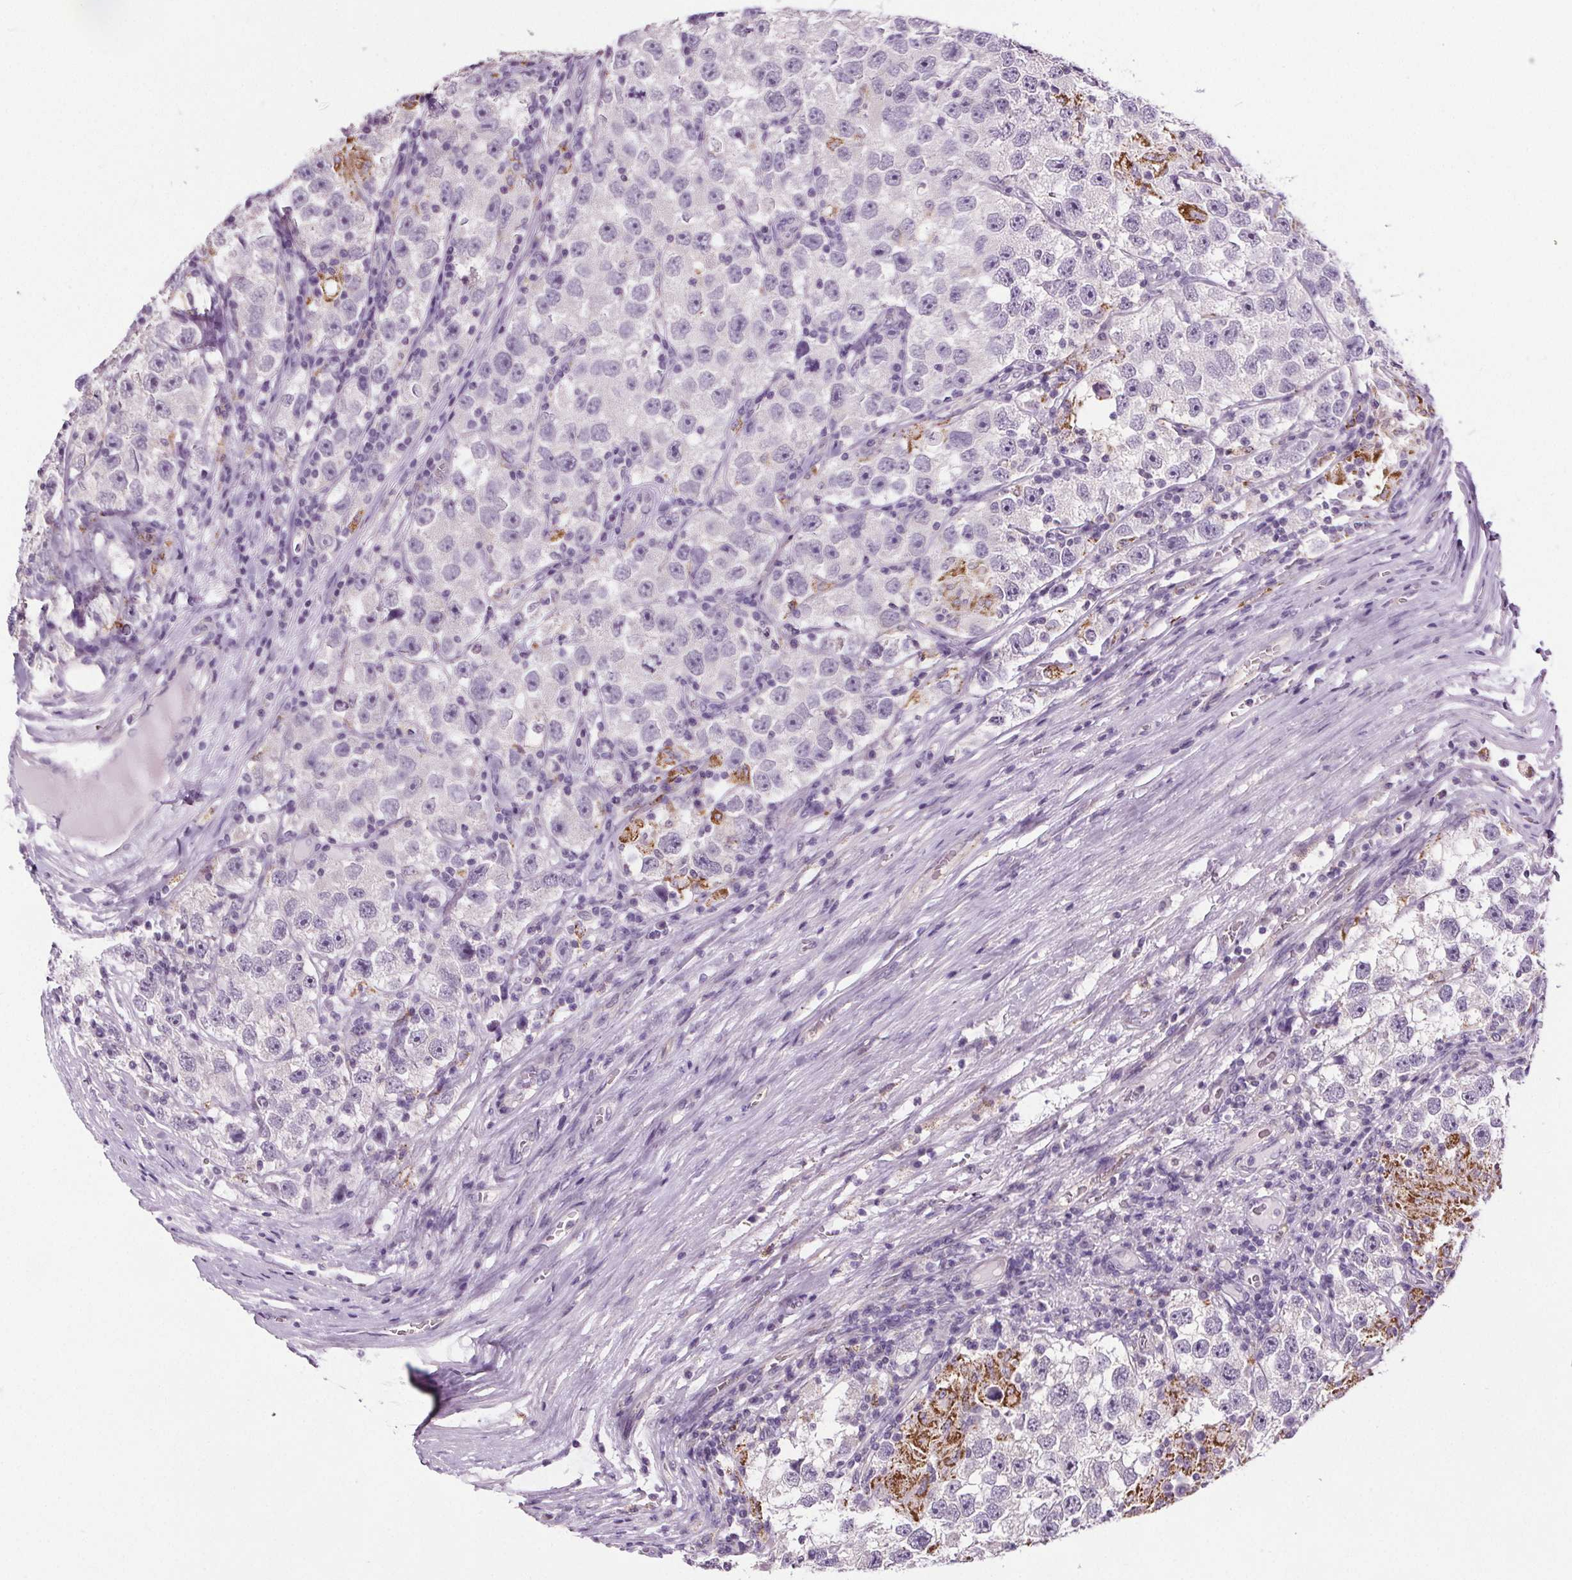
{"staining": {"intensity": "moderate", "quantity": "<25%", "location": "cytoplasmic/membranous"}, "tissue": "testis cancer", "cell_type": "Tumor cells", "image_type": "cancer", "snomed": [{"axis": "morphology", "description": "Seminoma, NOS"}, {"axis": "topography", "description": "Testis"}], "caption": "Protein analysis of seminoma (testis) tissue displays moderate cytoplasmic/membranous staining in approximately <25% of tumor cells. The protein of interest is stained brown, and the nuclei are stained in blue (DAB IHC with brightfield microscopy, high magnification).", "gene": "GPIHBP1", "patient": {"sex": "male", "age": 26}}